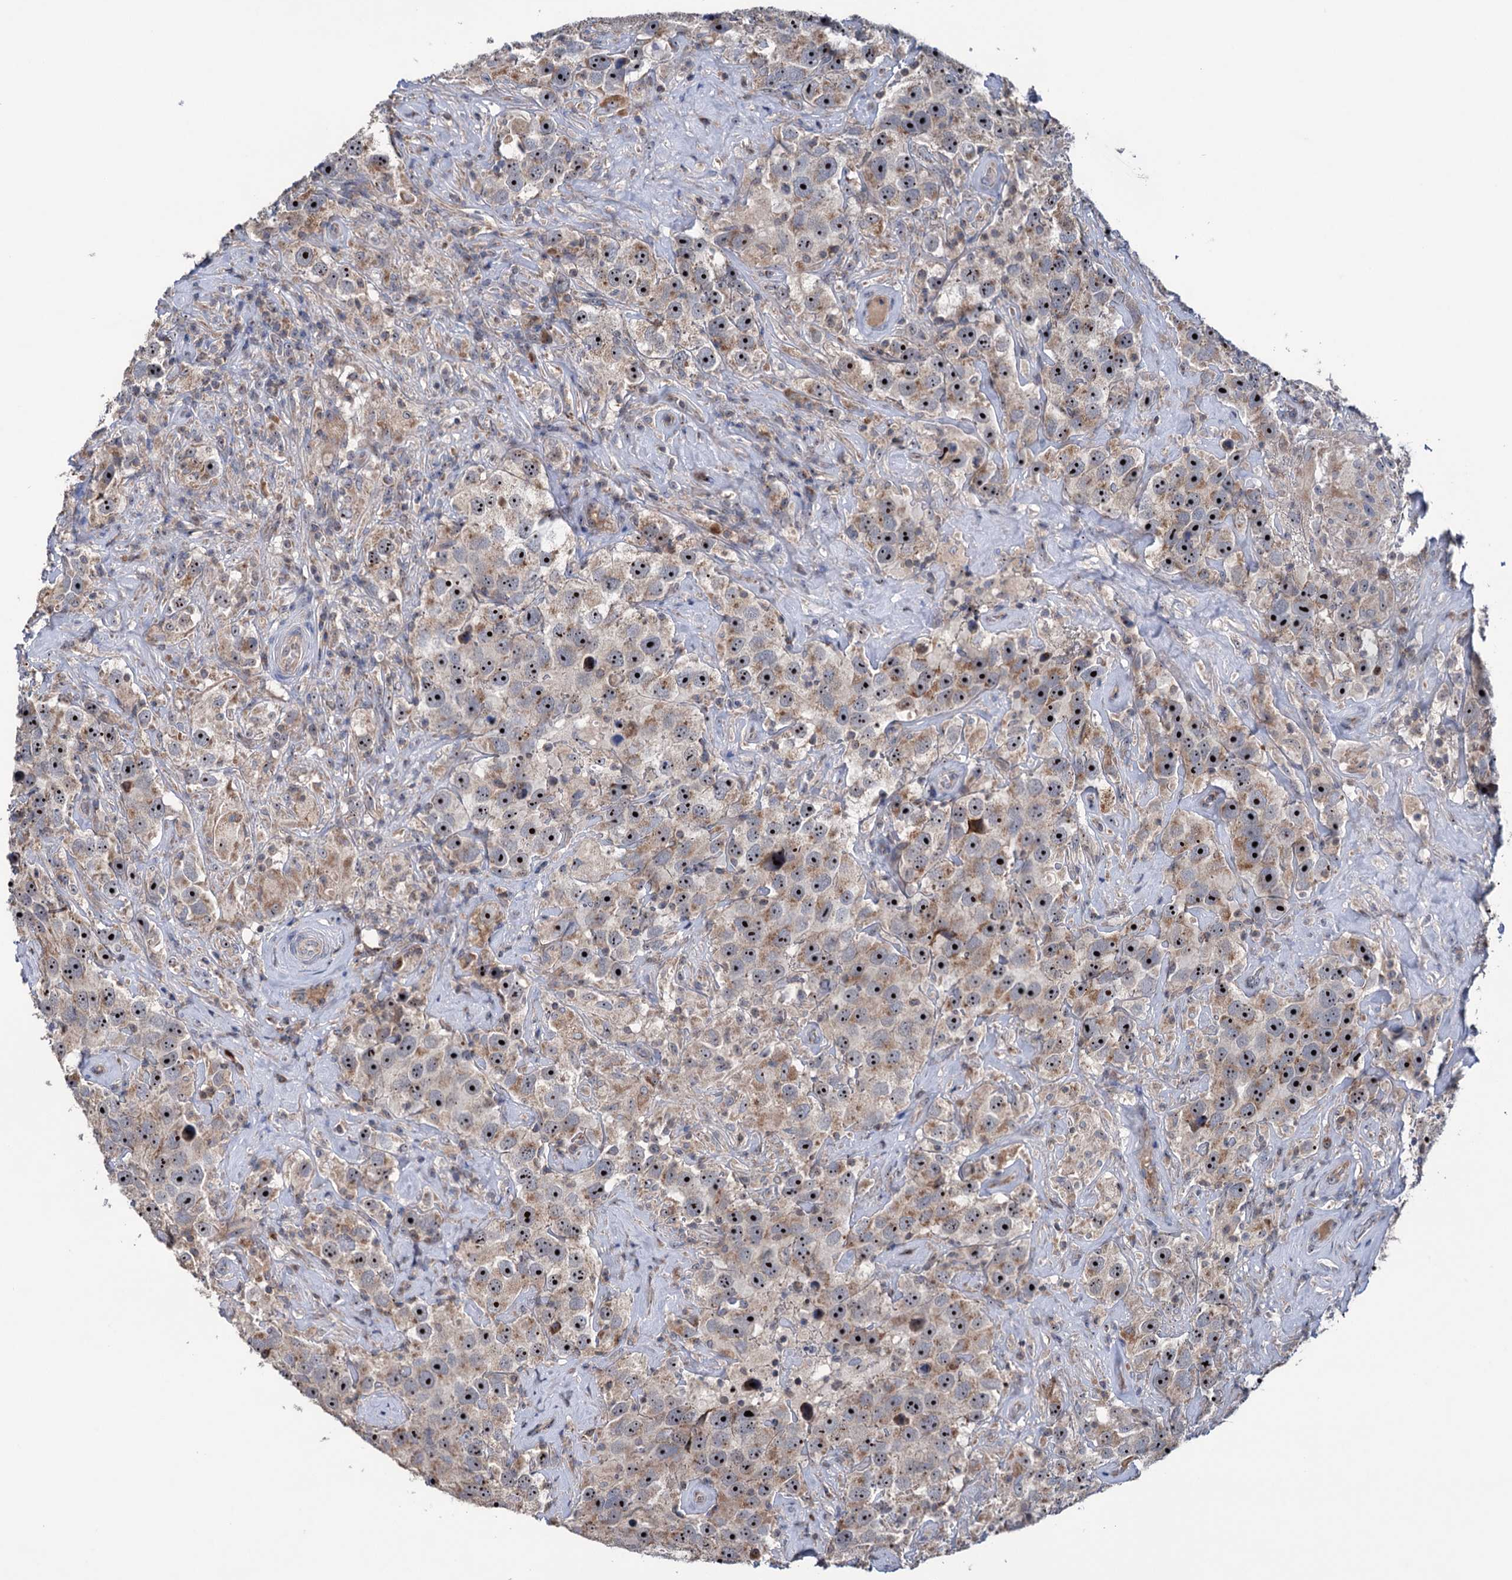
{"staining": {"intensity": "strong", "quantity": "25%-75%", "location": "cytoplasmic/membranous,nuclear"}, "tissue": "testis cancer", "cell_type": "Tumor cells", "image_type": "cancer", "snomed": [{"axis": "morphology", "description": "Seminoma, NOS"}, {"axis": "topography", "description": "Testis"}], "caption": "A histopathology image showing strong cytoplasmic/membranous and nuclear positivity in about 25%-75% of tumor cells in testis cancer (seminoma), as visualized by brown immunohistochemical staining.", "gene": "HTR3B", "patient": {"sex": "male", "age": 49}}